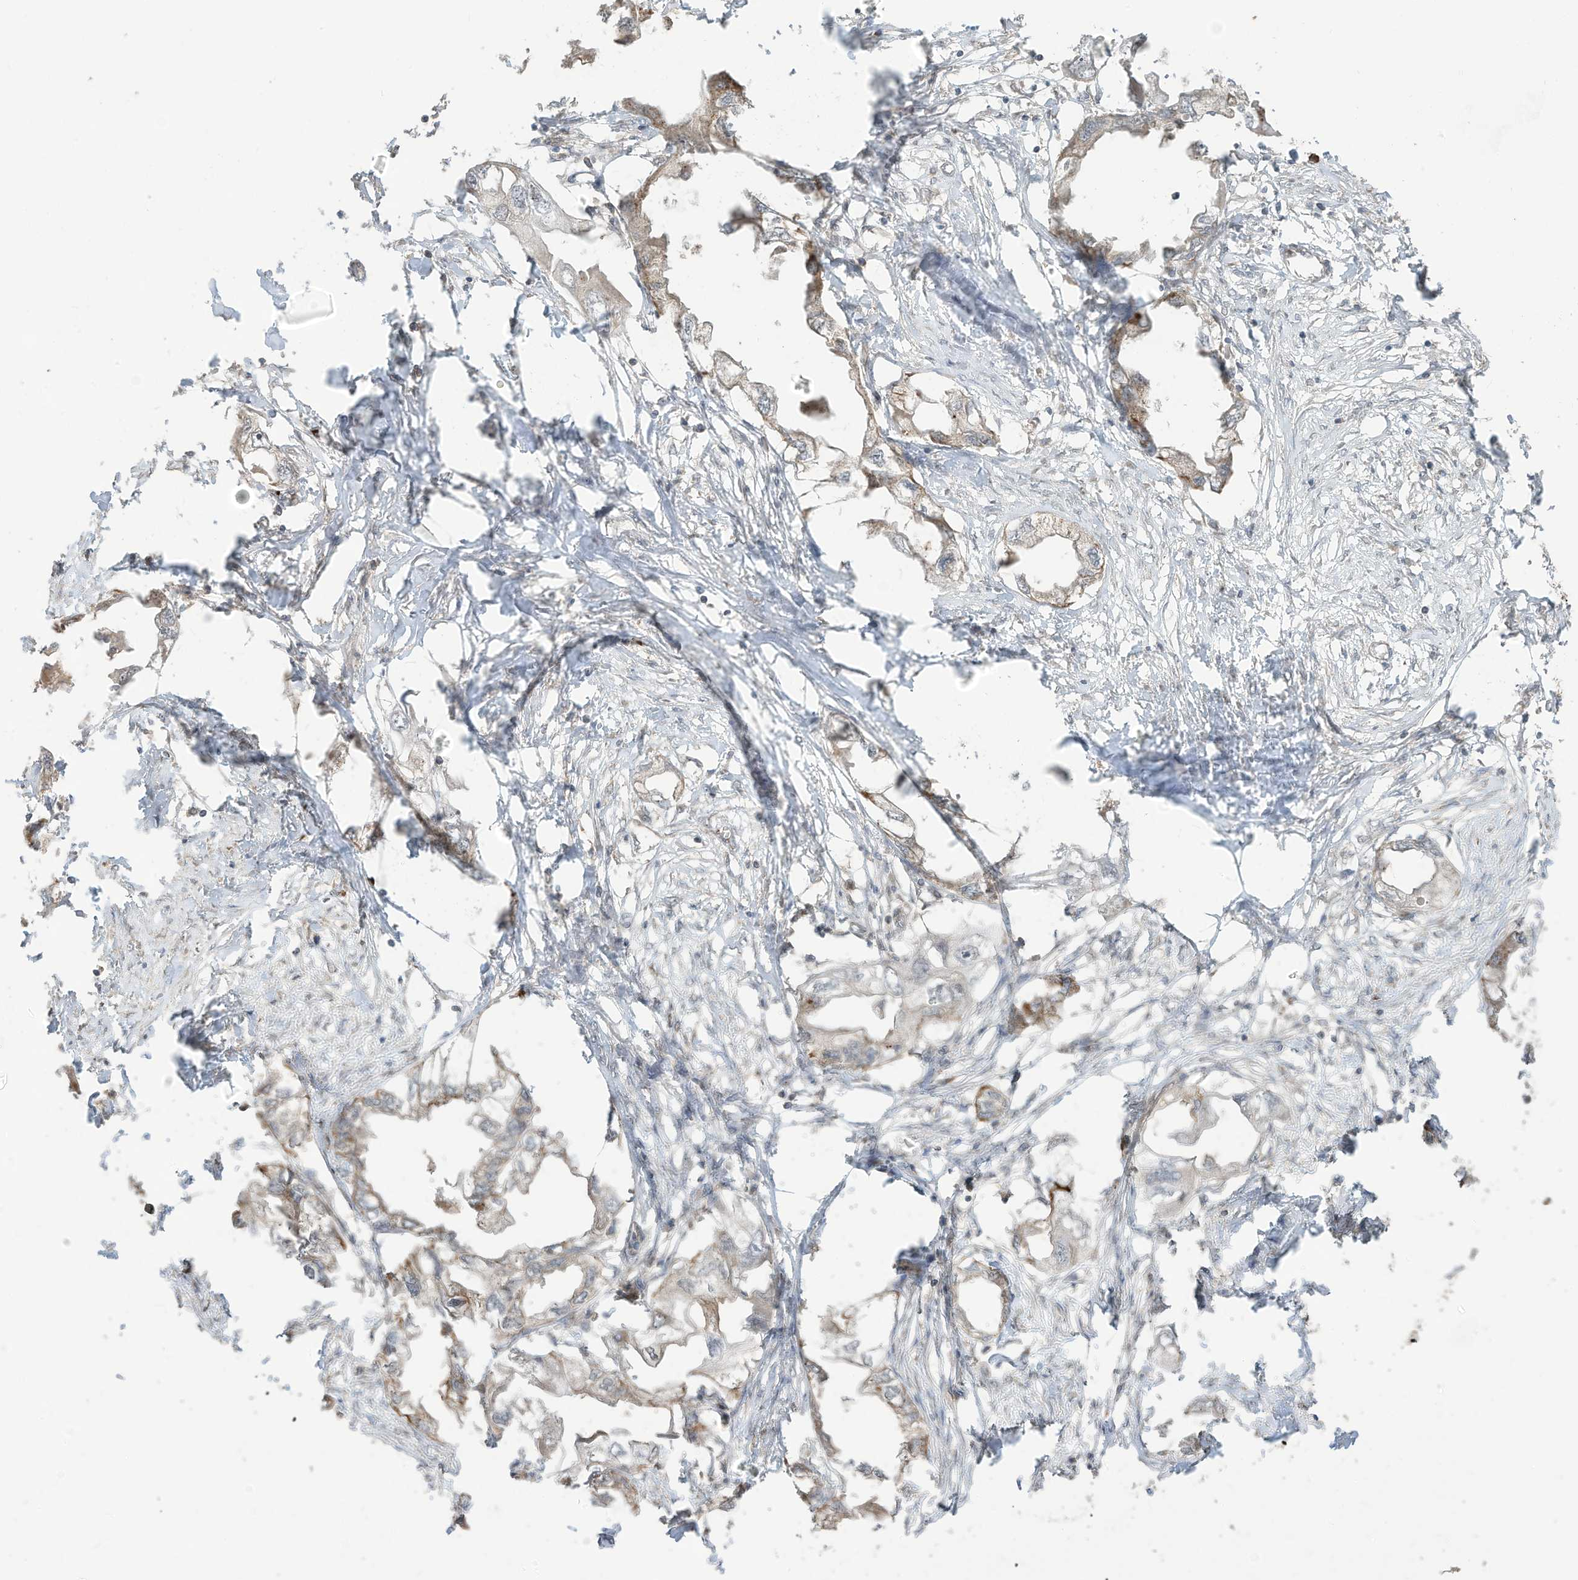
{"staining": {"intensity": "weak", "quantity": "25%-75%", "location": "cytoplasmic/membranous"}, "tissue": "endometrial cancer", "cell_type": "Tumor cells", "image_type": "cancer", "snomed": [{"axis": "morphology", "description": "Adenocarcinoma, NOS"}, {"axis": "morphology", "description": "Adenocarcinoma, metastatic, NOS"}, {"axis": "topography", "description": "Adipose tissue"}, {"axis": "topography", "description": "Endometrium"}], "caption": "A brown stain labels weak cytoplasmic/membranous expression of a protein in endometrial adenocarcinoma tumor cells.", "gene": "CARF", "patient": {"sex": "female", "age": 67}}